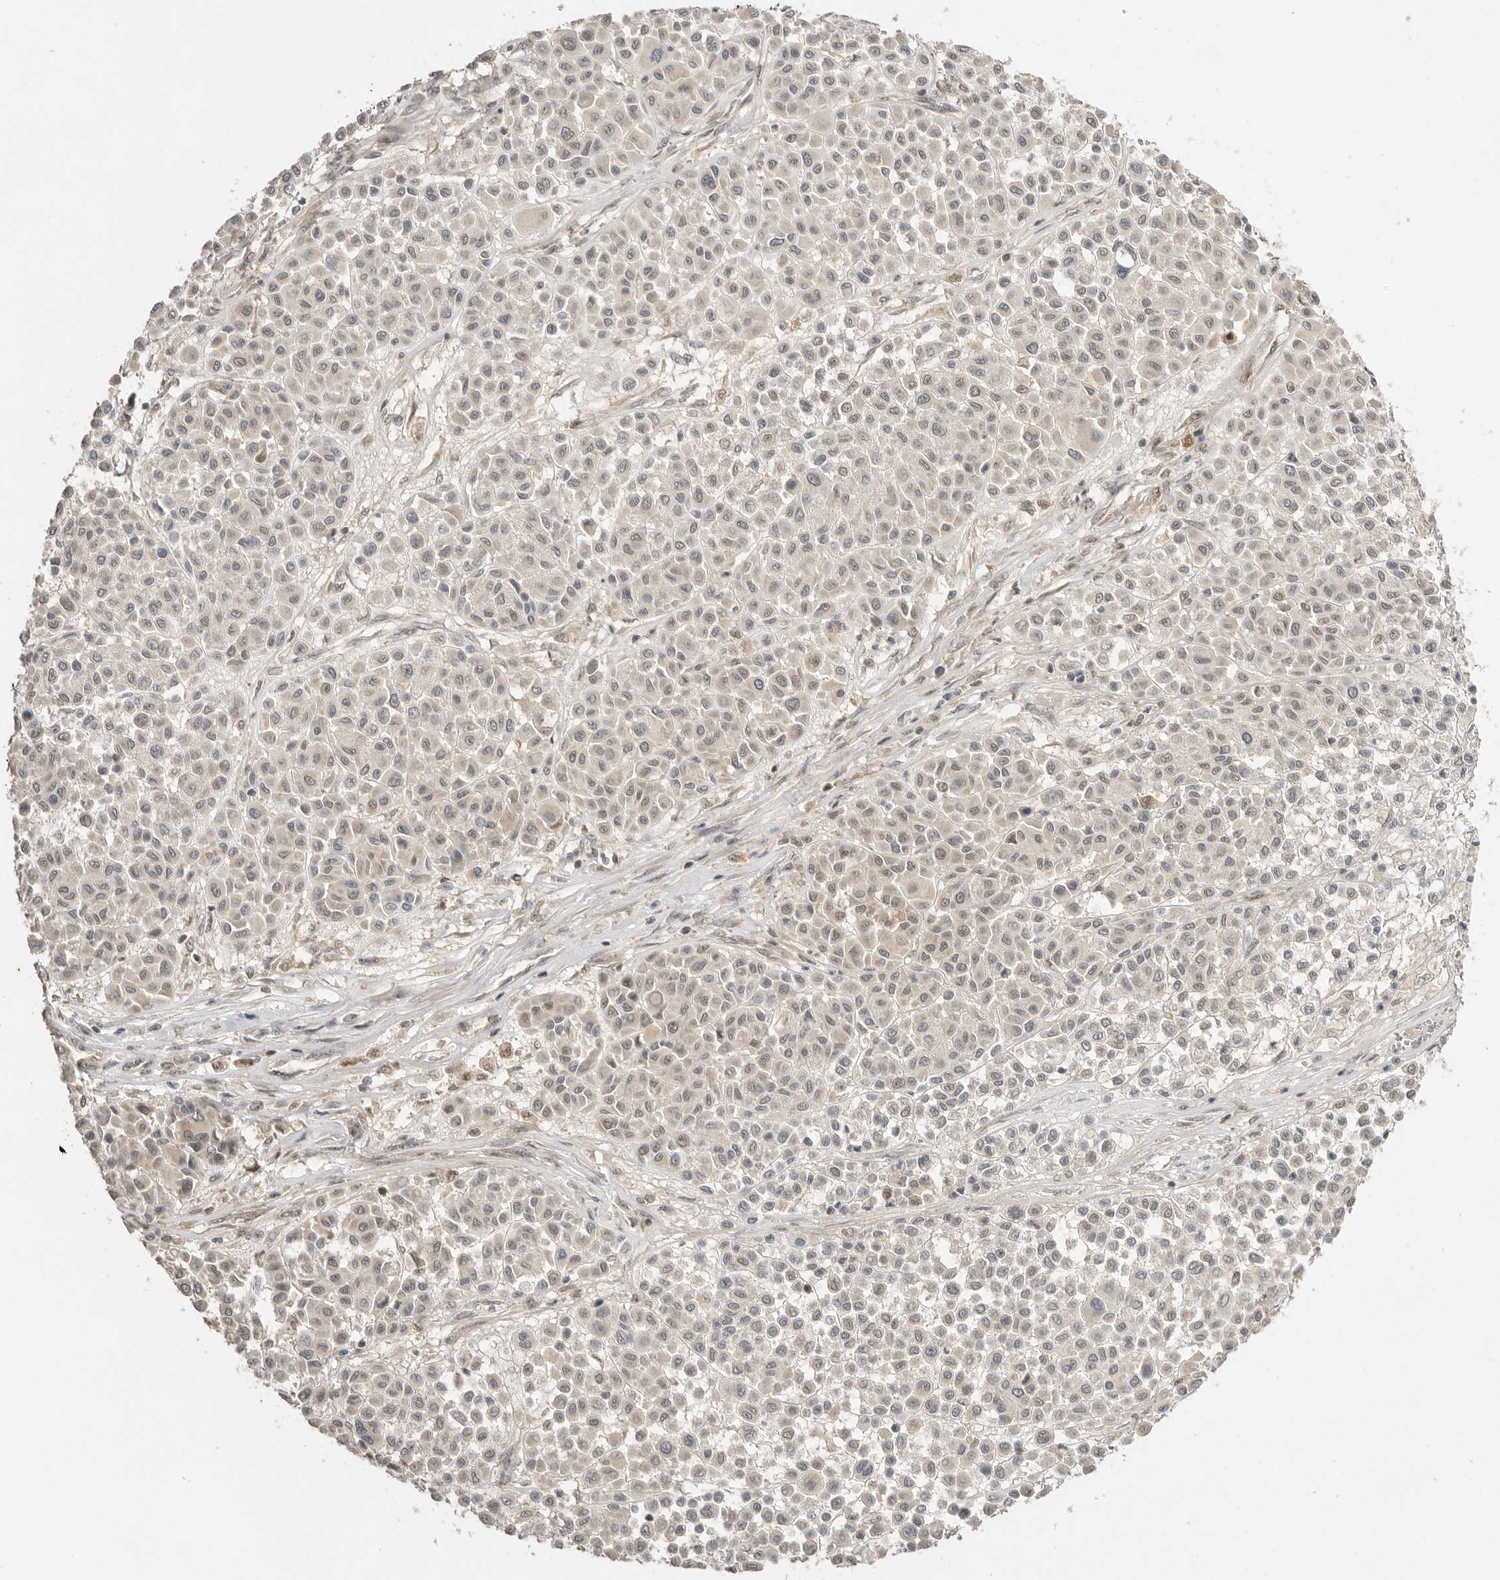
{"staining": {"intensity": "weak", "quantity": "<25%", "location": "cytoplasmic/membranous"}, "tissue": "melanoma", "cell_type": "Tumor cells", "image_type": "cancer", "snomed": [{"axis": "morphology", "description": "Malignant melanoma, Metastatic site"}, {"axis": "topography", "description": "Soft tissue"}], "caption": "Immunohistochemistry photomicrograph of melanoma stained for a protein (brown), which exhibits no staining in tumor cells. The staining was performed using DAB (3,3'-diaminobenzidine) to visualize the protein expression in brown, while the nuclei were stained in blue with hematoxylin (Magnification: 20x).", "gene": "ALKAL1", "patient": {"sex": "male", "age": 41}}